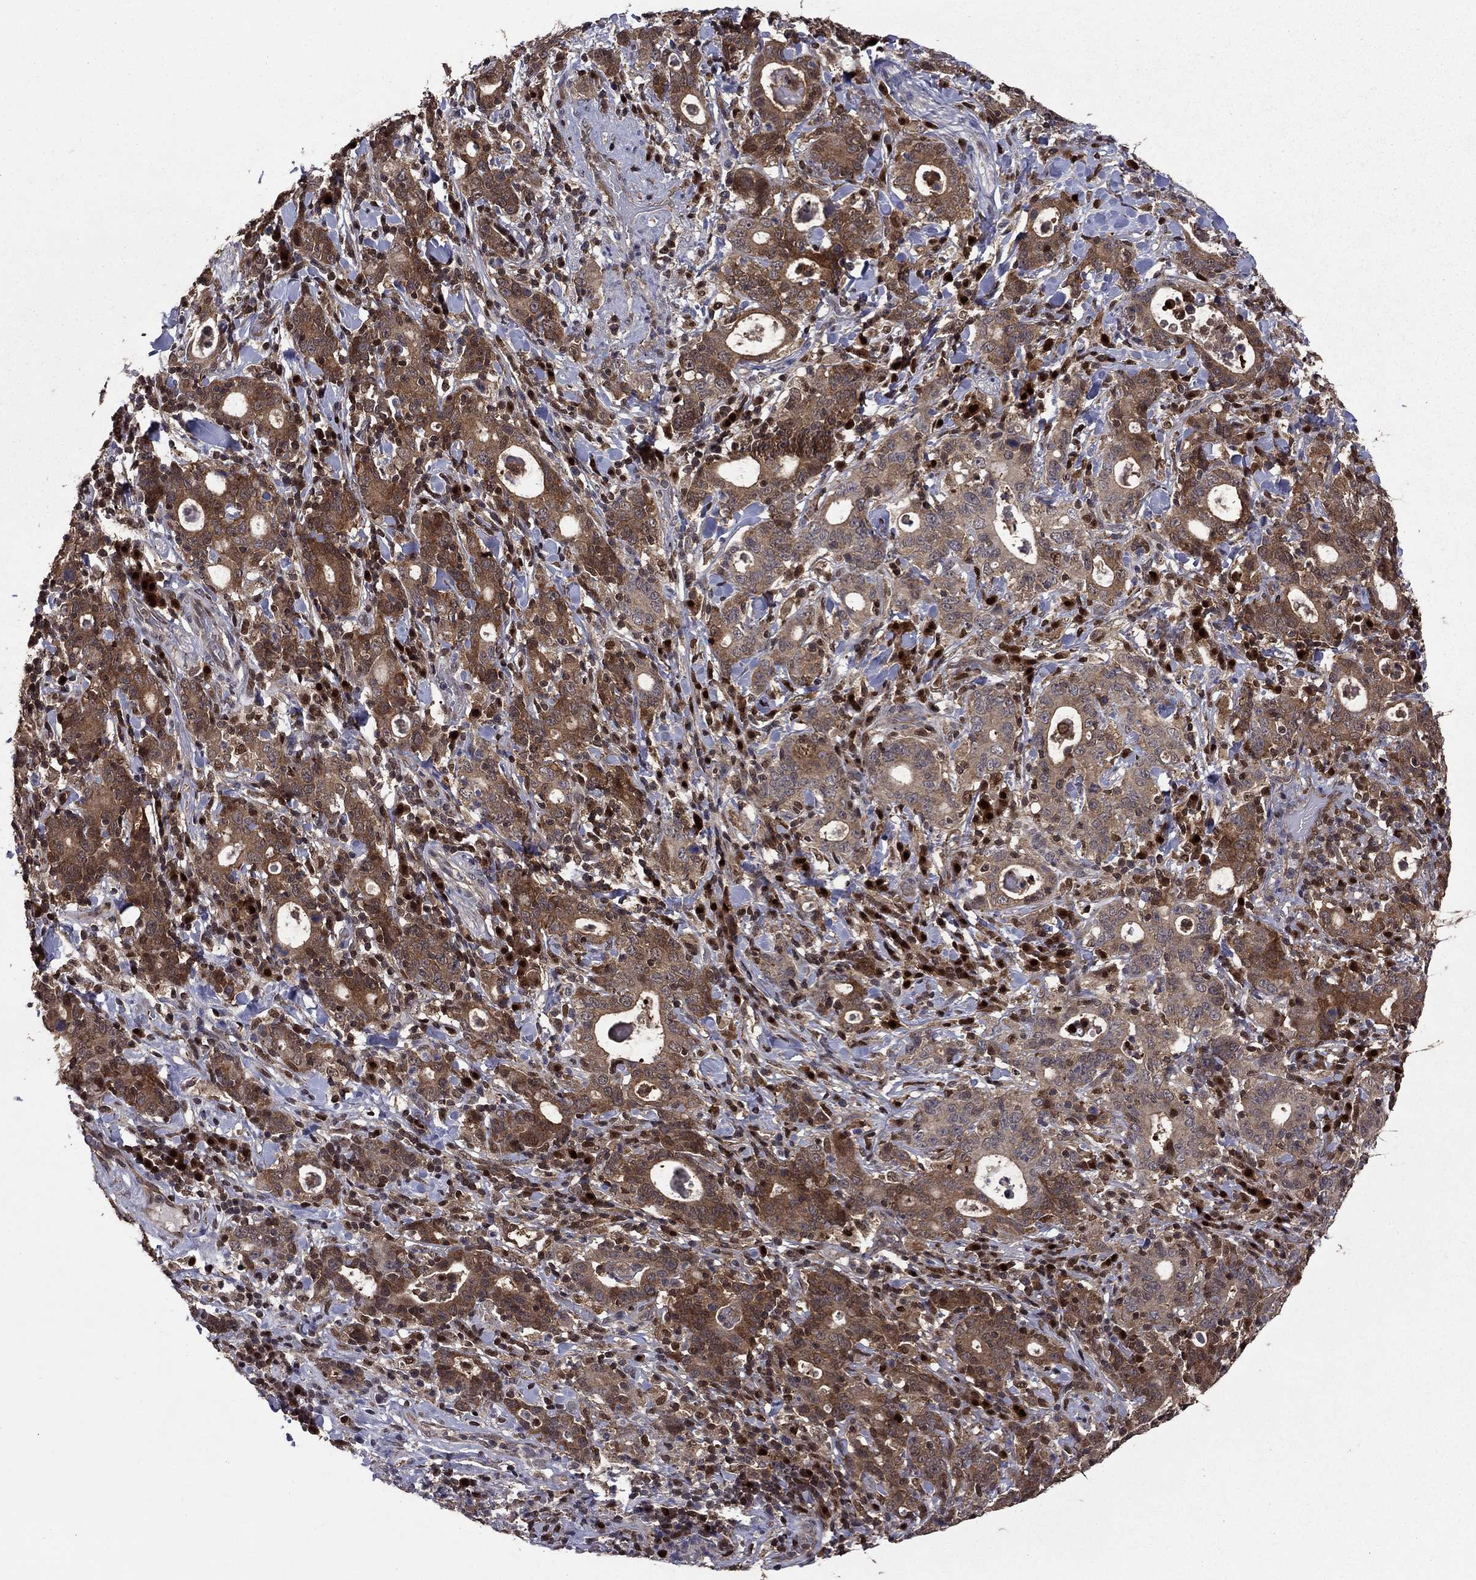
{"staining": {"intensity": "moderate", "quantity": ">75%", "location": "cytoplasmic/membranous"}, "tissue": "stomach cancer", "cell_type": "Tumor cells", "image_type": "cancer", "snomed": [{"axis": "morphology", "description": "Adenocarcinoma, NOS"}, {"axis": "topography", "description": "Stomach"}], "caption": "This is a photomicrograph of IHC staining of stomach adenocarcinoma, which shows moderate positivity in the cytoplasmic/membranous of tumor cells.", "gene": "APPBP2", "patient": {"sex": "male", "age": 79}}